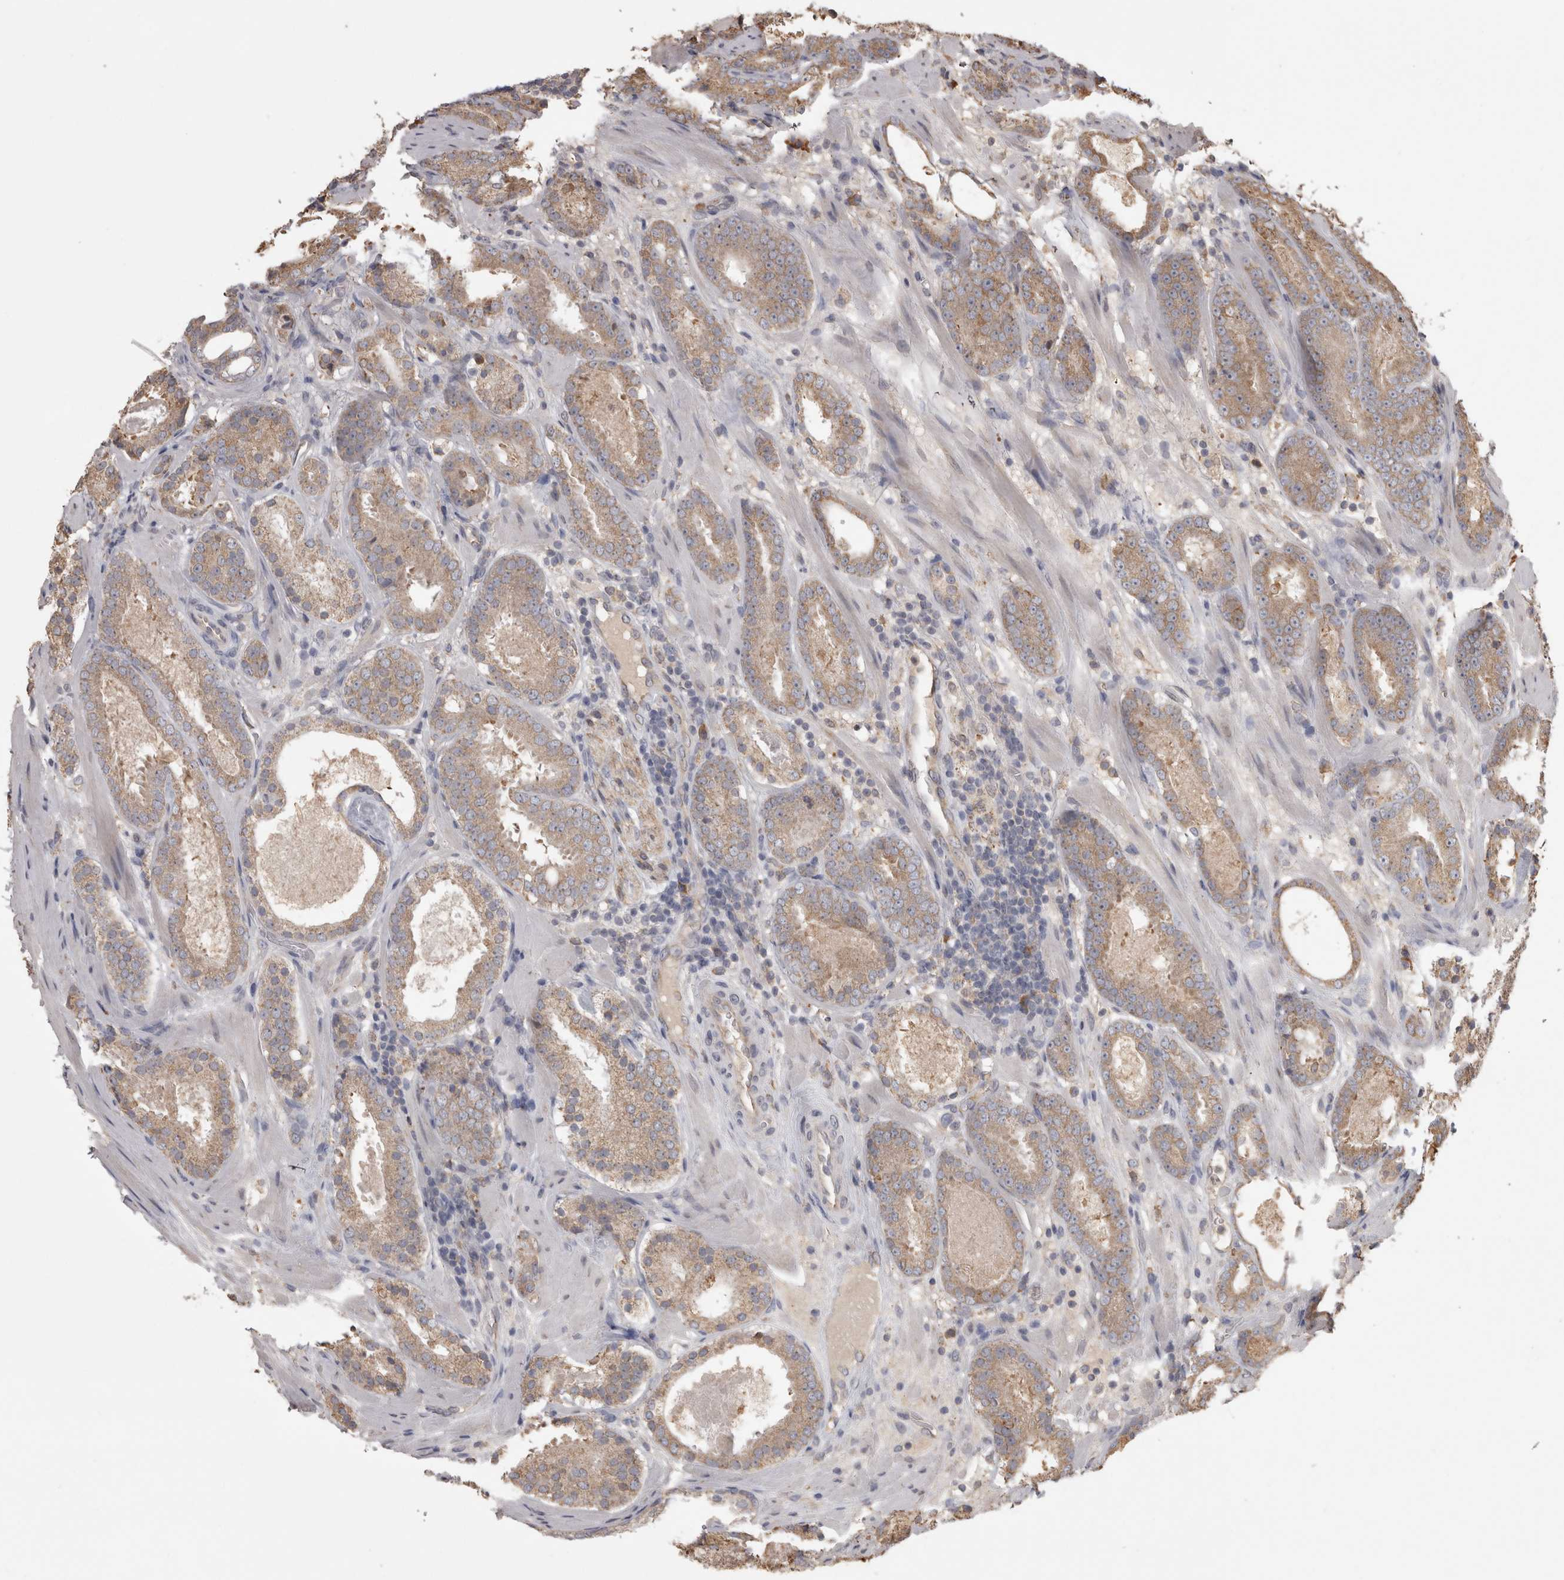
{"staining": {"intensity": "weak", "quantity": ">75%", "location": "cytoplasmic/membranous"}, "tissue": "prostate cancer", "cell_type": "Tumor cells", "image_type": "cancer", "snomed": [{"axis": "morphology", "description": "Adenocarcinoma, Low grade"}, {"axis": "topography", "description": "Prostate"}], "caption": "Protein expression analysis of low-grade adenocarcinoma (prostate) displays weak cytoplasmic/membranous expression in approximately >75% of tumor cells. The staining was performed using DAB to visualize the protein expression in brown, while the nuclei were stained in blue with hematoxylin (Magnification: 20x).", "gene": "PON2", "patient": {"sex": "male", "age": 69}}